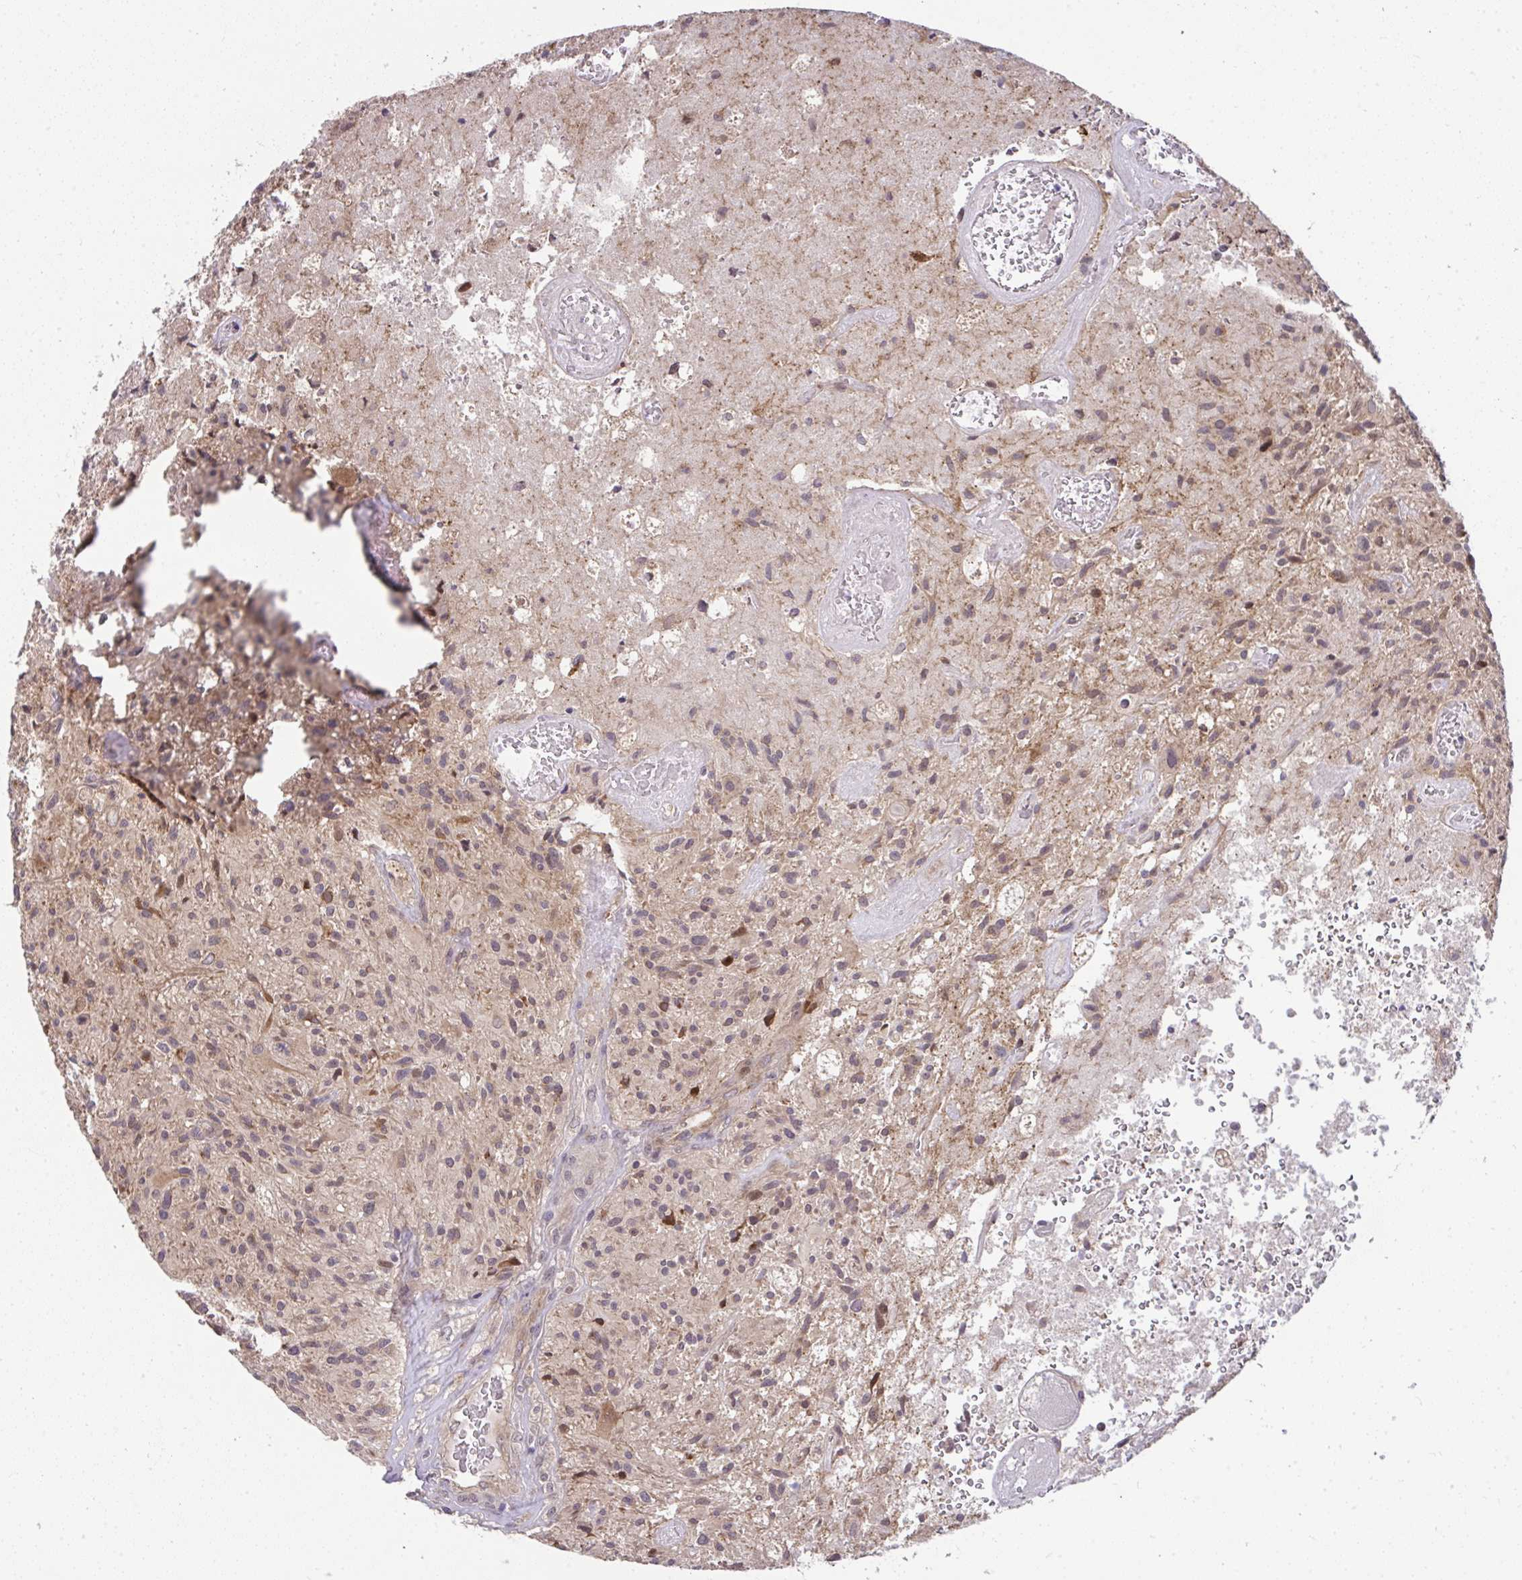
{"staining": {"intensity": "weak", "quantity": "<25%", "location": "nuclear"}, "tissue": "glioma", "cell_type": "Tumor cells", "image_type": "cancer", "snomed": [{"axis": "morphology", "description": "Glioma, malignant, High grade"}, {"axis": "topography", "description": "Brain"}], "caption": "High power microscopy image of an immunohistochemistry (IHC) histopathology image of malignant high-grade glioma, revealing no significant expression in tumor cells.", "gene": "RDH14", "patient": {"sex": "female", "age": 70}}